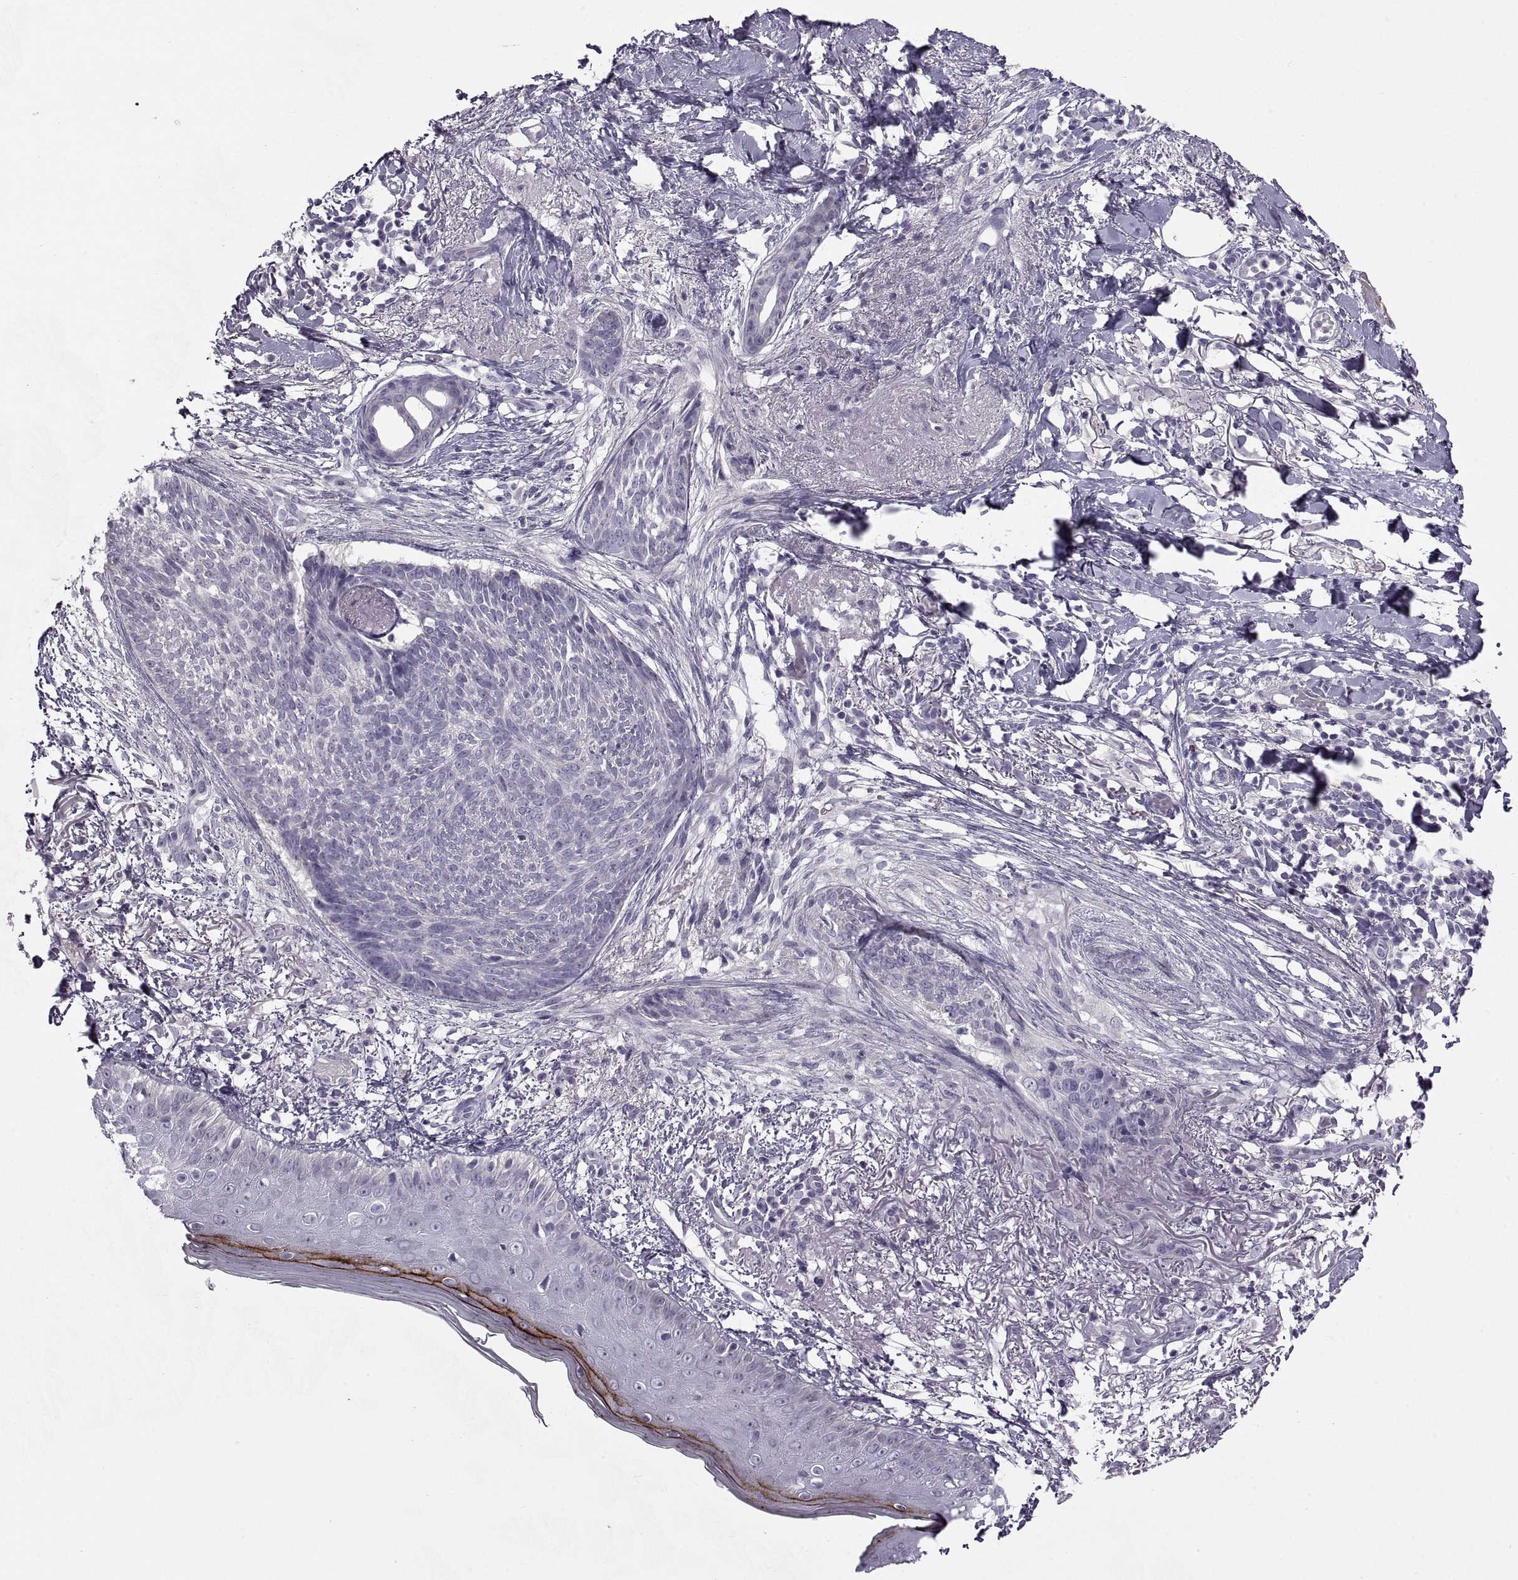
{"staining": {"intensity": "negative", "quantity": "none", "location": "none"}, "tissue": "skin cancer", "cell_type": "Tumor cells", "image_type": "cancer", "snomed": [{"axis": "morphology", "description": "Normal tissue, NOS"}, {"axis": "morphology", "description": "Basal cell carcinoma"}, {"axis": "topography", "description": "Skin"}], "caption": "There is no significant staining in tumor cells of skin cancer.", "gene": "BSPH1", "patient": {"sex": "male", "age": 84}}